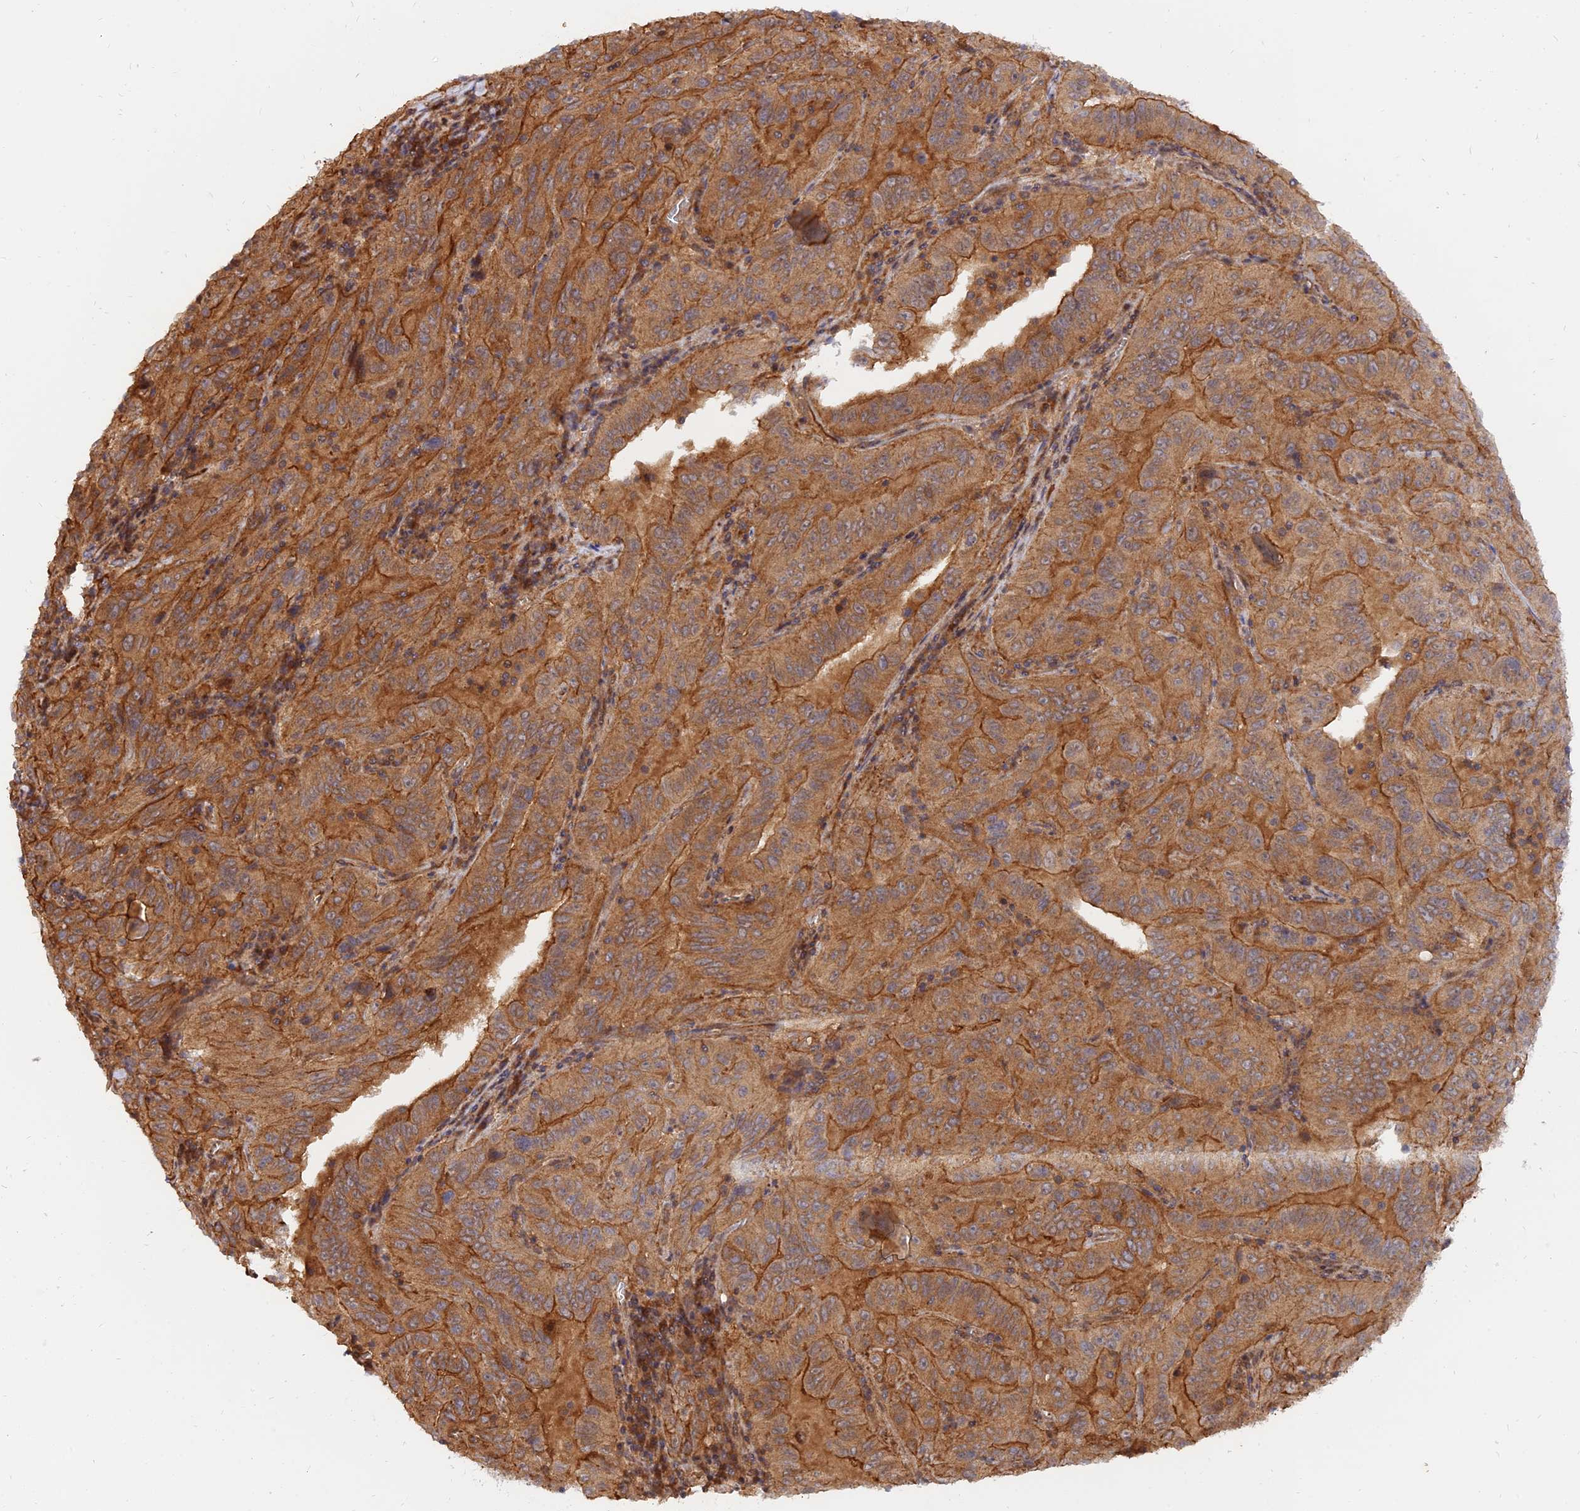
{"staining": {"intensity": "moderate", "quantity": ">75%", "location": "cytoplasmic/membranous"}, "tissue": "pancreatic cancer", "cell_type": "Tumor cells", "image_type": "cancer", "snomed": [{"axis": "morphology", "description": "Adenocarcinoma, NOS"}, {"axis": "topography", "description": "Pancreas"}], "caption": "The photomicrograph shows staining of pancreatic cancer (adenocarcinoma), revealing moderate cytoplasmic/membranous protein expression (brown color) within tumor cells.", "gene": "WDR41", "patient": {"sex": "male", "age": 63}}